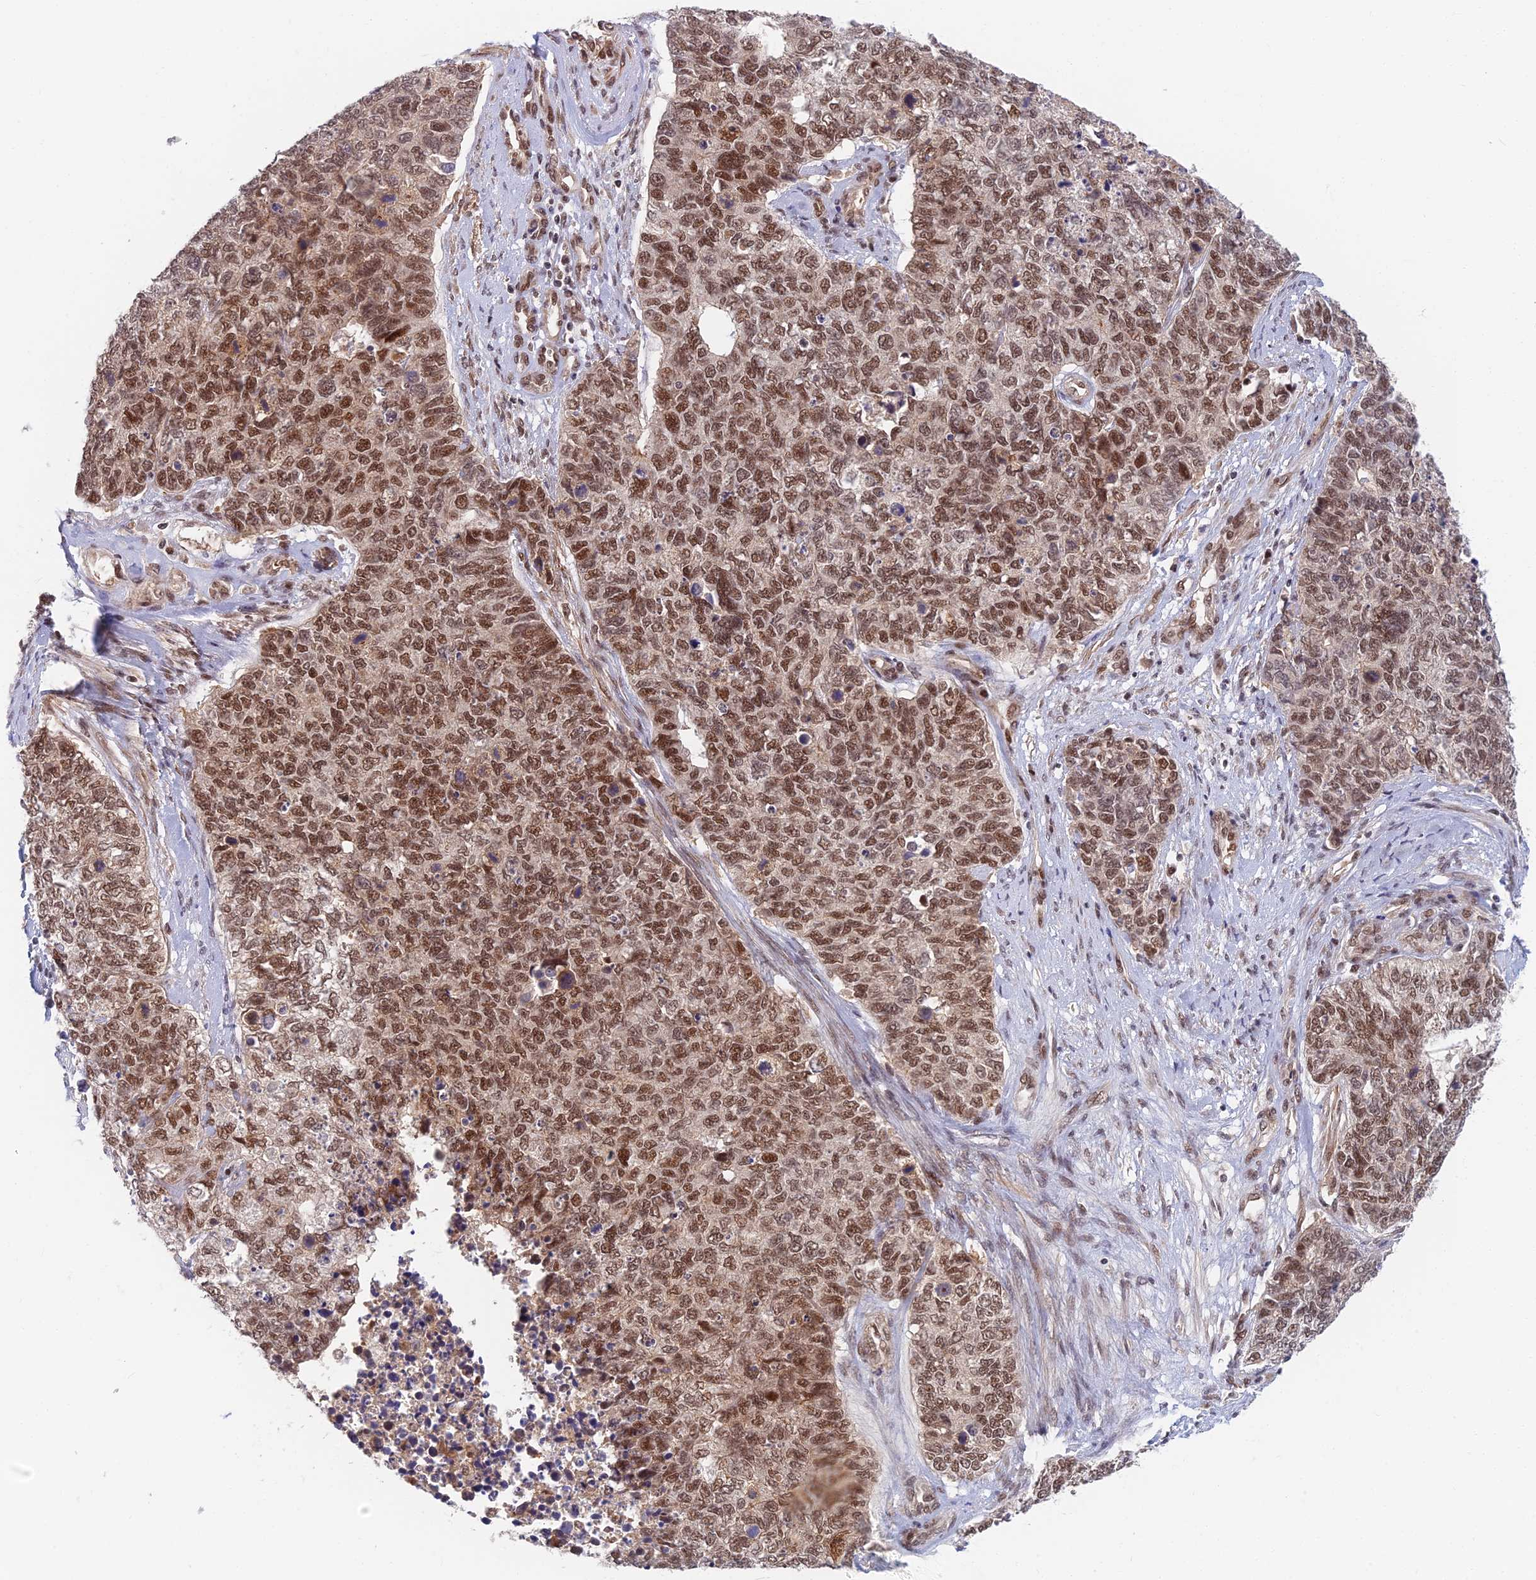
{"staining": {"intensity": "moderate", "quantity": ">75%", "location": "nuclear"}, "tissue": "cervical cancer", "cell_type": "Tumor cells", "image_type": "cancer", "snomed": [{"axis": "morphology", "description": "Squamous cell carcinoma, NOS"}, {"axis": "topography", "description": "Cervix"}], "caption": "This photomicrograph demonstrates immunohistochemistry (IHC) staining of cervical cancer (squamous cell carcinoma), with medium moderate nuclear positivity in about >75% of tumor cells.", "gene": "TCEA2", "patient": {"sex": "female", "age": 63}}